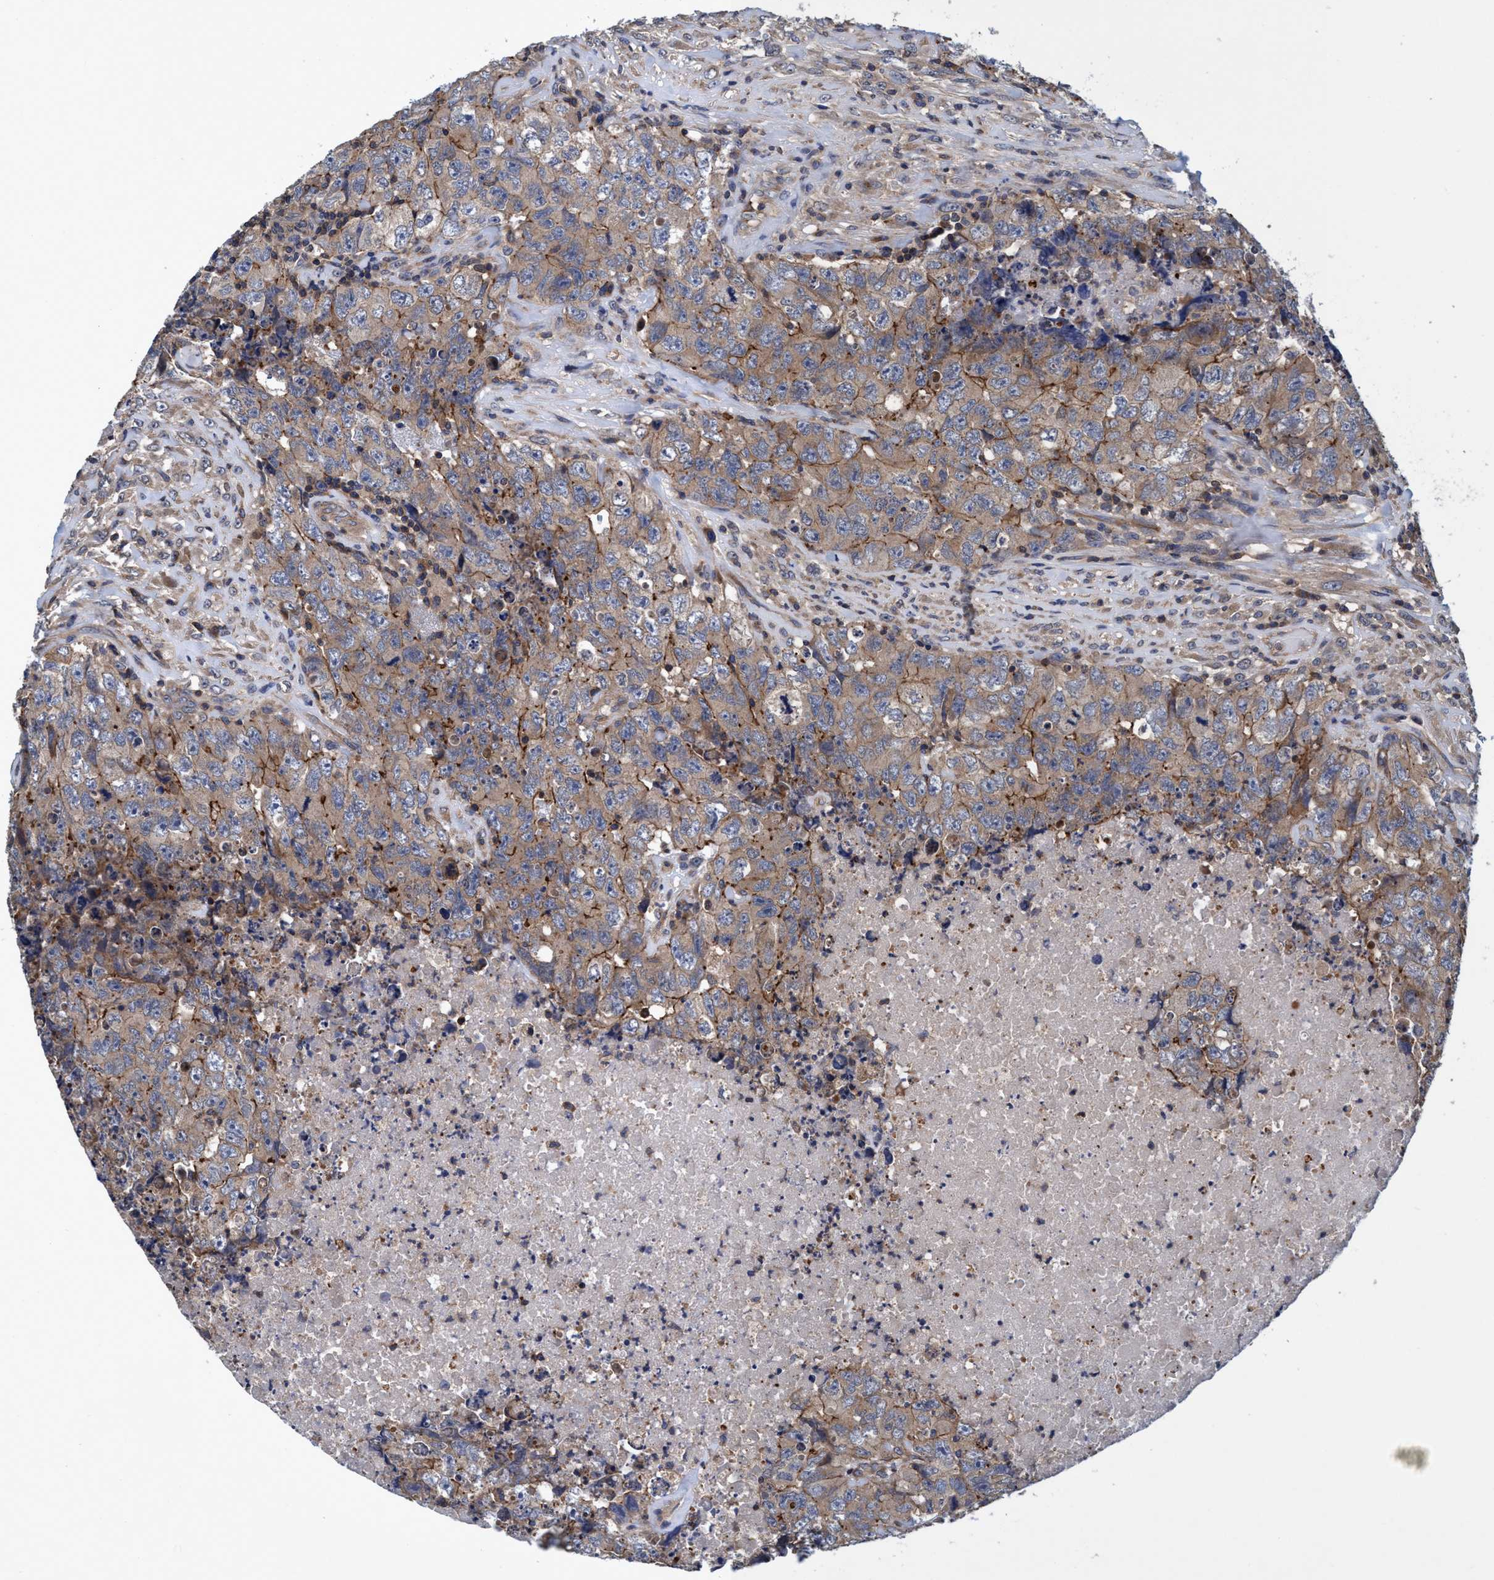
{"staining": {"intensity": "moderate", "quantity": ">75%", "location": "cytoplasmic/membranous"}, "tissue": "testis cancer", "cell_type": "Tumor cells", "image_type": "cancer", "snomed": [{"axis": "morphology", "description": "Carcinoma, Embryonal, NOS"}, {"axis": "topography", "description": "Testis"}], "caption": "Moderate cytoplasmic/membranous protein staining is identified in about >75% of tumor cells in testis cancer.", "gene": "CALCOCO2", "patient": {"sex": "male", "age": 32}}